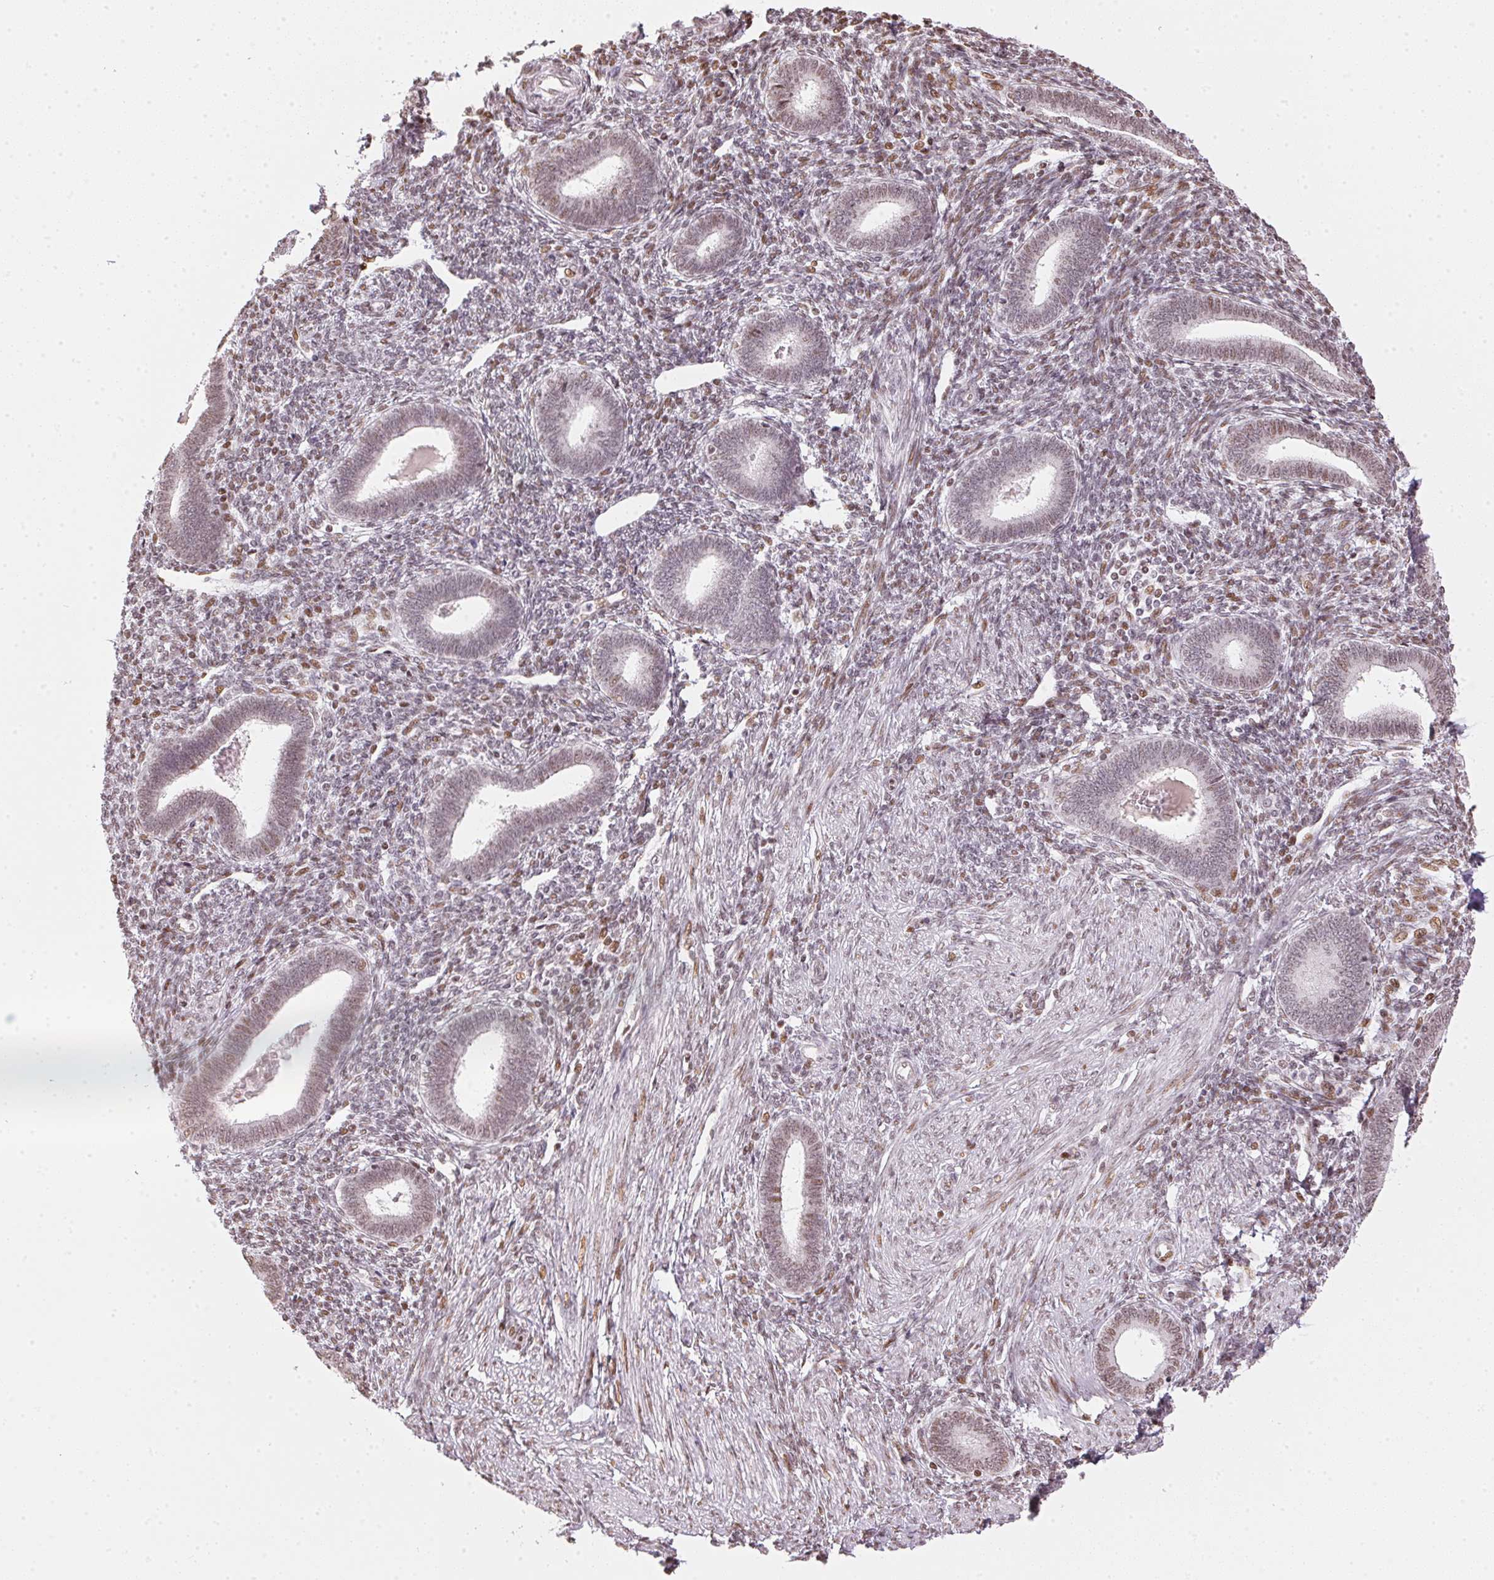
{"staining": {"intensity": "weak", "quantity": "25%-75%", "location": "nuclear"}, "tissue": "endometrium", "cell_type": "Cells in endometrial stroma", "image_type": "normal", "snomed": [{"axis": "morphology", "description": "Normal tissue, NOS"}, {"axis": "topography", "description": "Endometrium"}], "caption": "Cells in endometrial stroma reveal weak nuclear expression in about 25%-75% of cells in benign endometrium.", "gene": "KAT6A", "patient": {"sex": "female", "age": 42}}